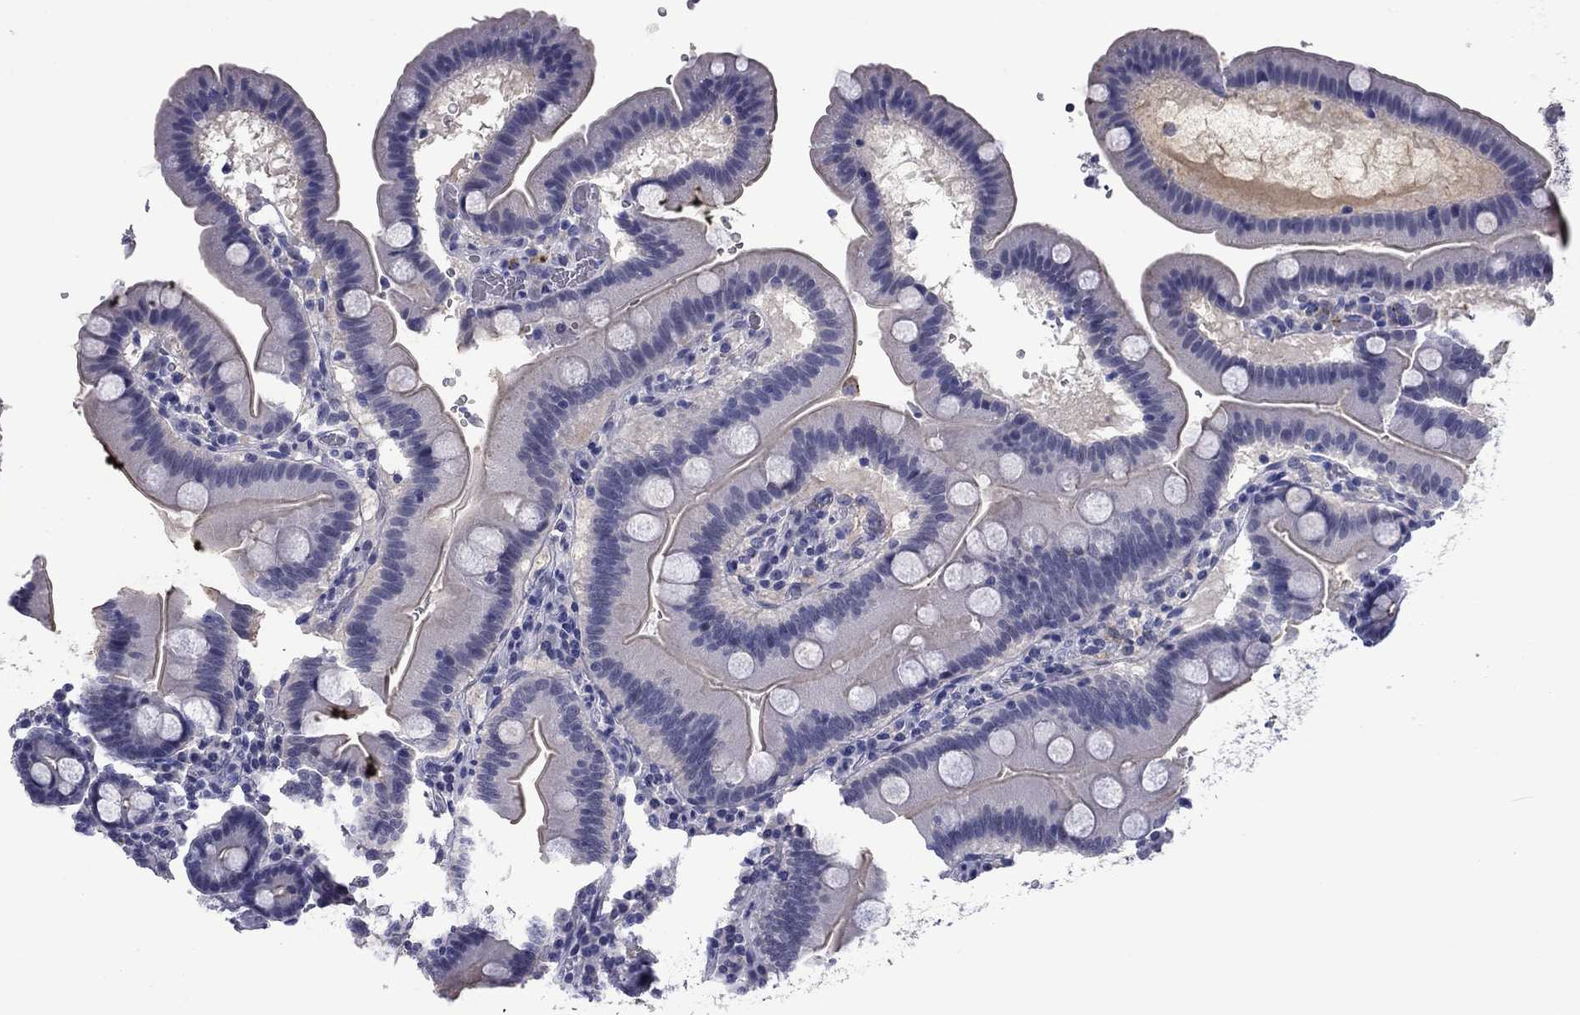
{"staining": {"intensity": "moderate", "quantity": "<25%", "location": "cytoplasmic/membranous"}, "tissue": "duodenum", "cell_type": "Glandular cells", "image_type": "normal", "snomed": [{"axis": "morphology", "description": "Normal tissue, NOS"}, {"axis": "topography", "description": "Duodenum"}], "caption": "This is an image of immunohistochemistry (IHC) staining of unremarkable duodenum, which shows moderate expression in the cytoplasmic/membranous of glandular cells.", "gene": "BCL2L14", "patient": {"sex": "male", "age": 59}}